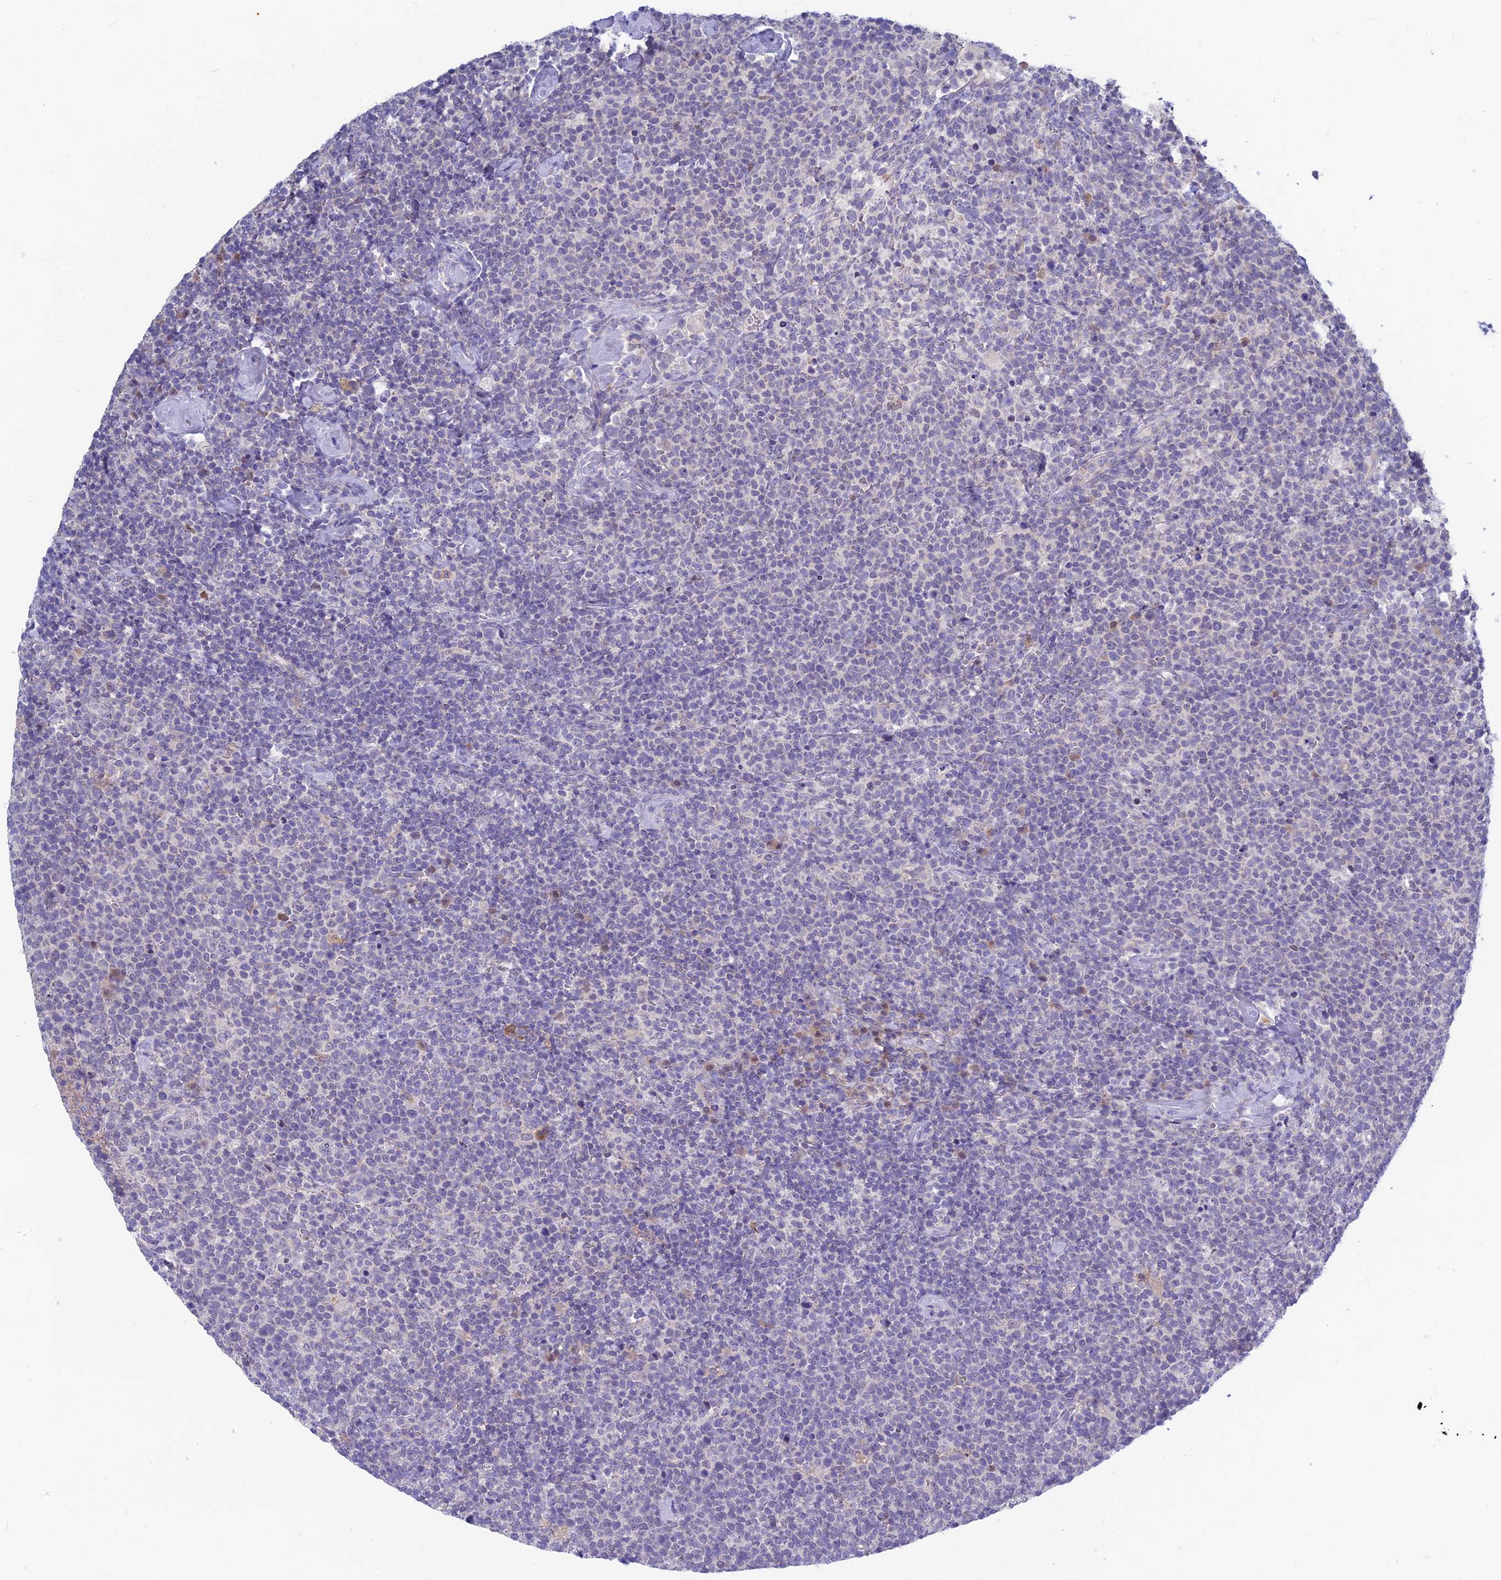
{"staining": {"intensity": "negative", "quantity": "none", "location": "none"}, "tissue": "lymphoma", "cell_type": "Tumor cells", "image_type": "cancer", "snomed": [{"axis": "morphology", "description": "Malignant lymphoma, non-Hodgkin's type, High grade"}, {"axis": "topography", "description": "Lymph node"}], "caption": "Lymphoma was stained to show a protein in brown. There is no significant staining in tumor cells. (DAB (3,3'-diaminobenzidine) immunohistochemistry (IHC) with hematoxylin counter stain).", "gene": "SNTN", "patient": {"sex": "male", "age": 61}}